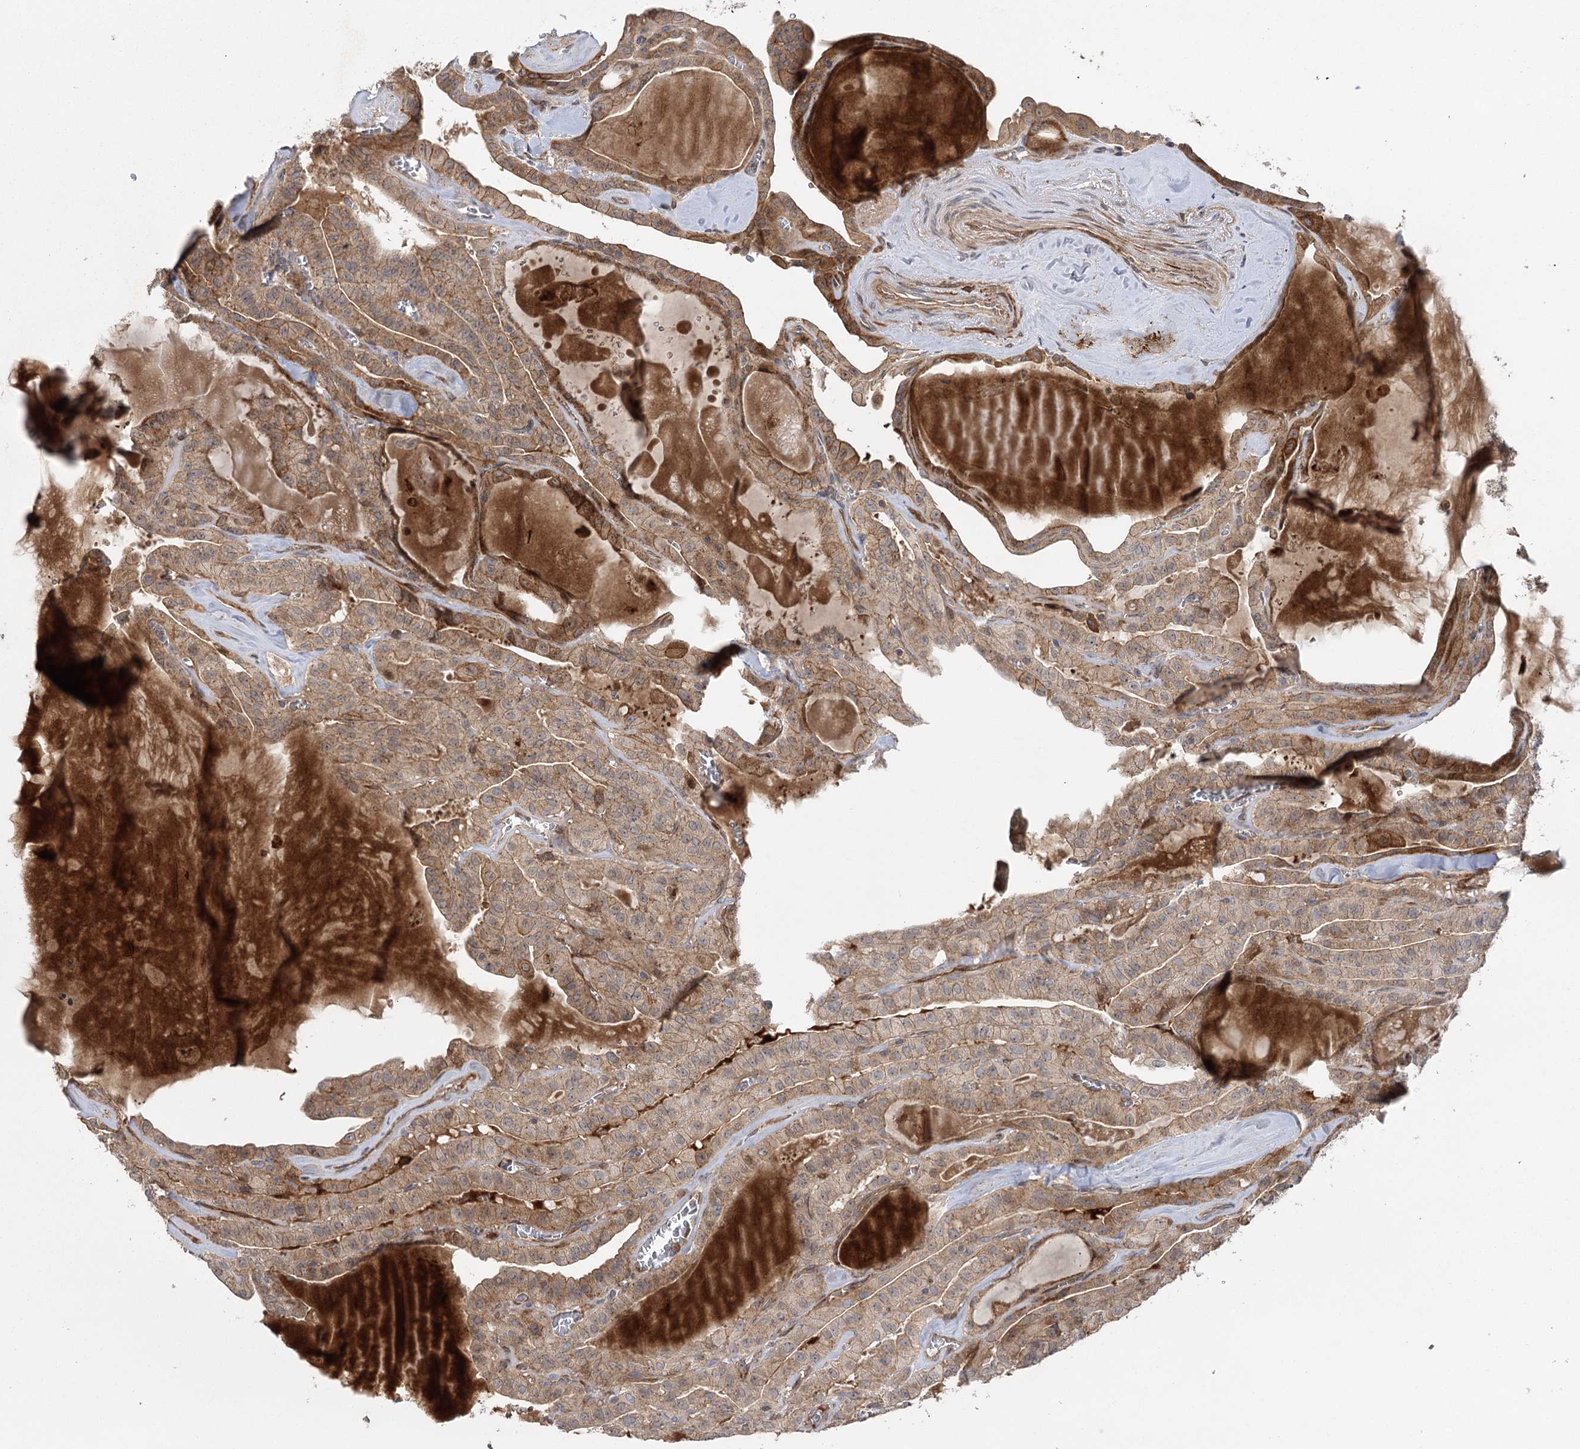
{"staining": {"intensity": "moderate", "quantity": ">75%", "location": "cytoplasmic/membranous"}, "tissue": "thyroid cancer", "cell_type": "Tumor cells", "image_type": "cancer", "snomed": [{"axis": "morphology", "description": "Papillary adenocarcinoma, NOS"}, {"axis": "topography", "description": "Thyroid gland"}], "caption": "Thyroid cancer (papillary adenocarcinoma) stained with immunohistochemistry (IHC) shows moderate cytoplasmic/membranous expression in about >75% of tumor cells.", "gene": "KCNN2", "patient": {"sex": "male", "age": 52}}